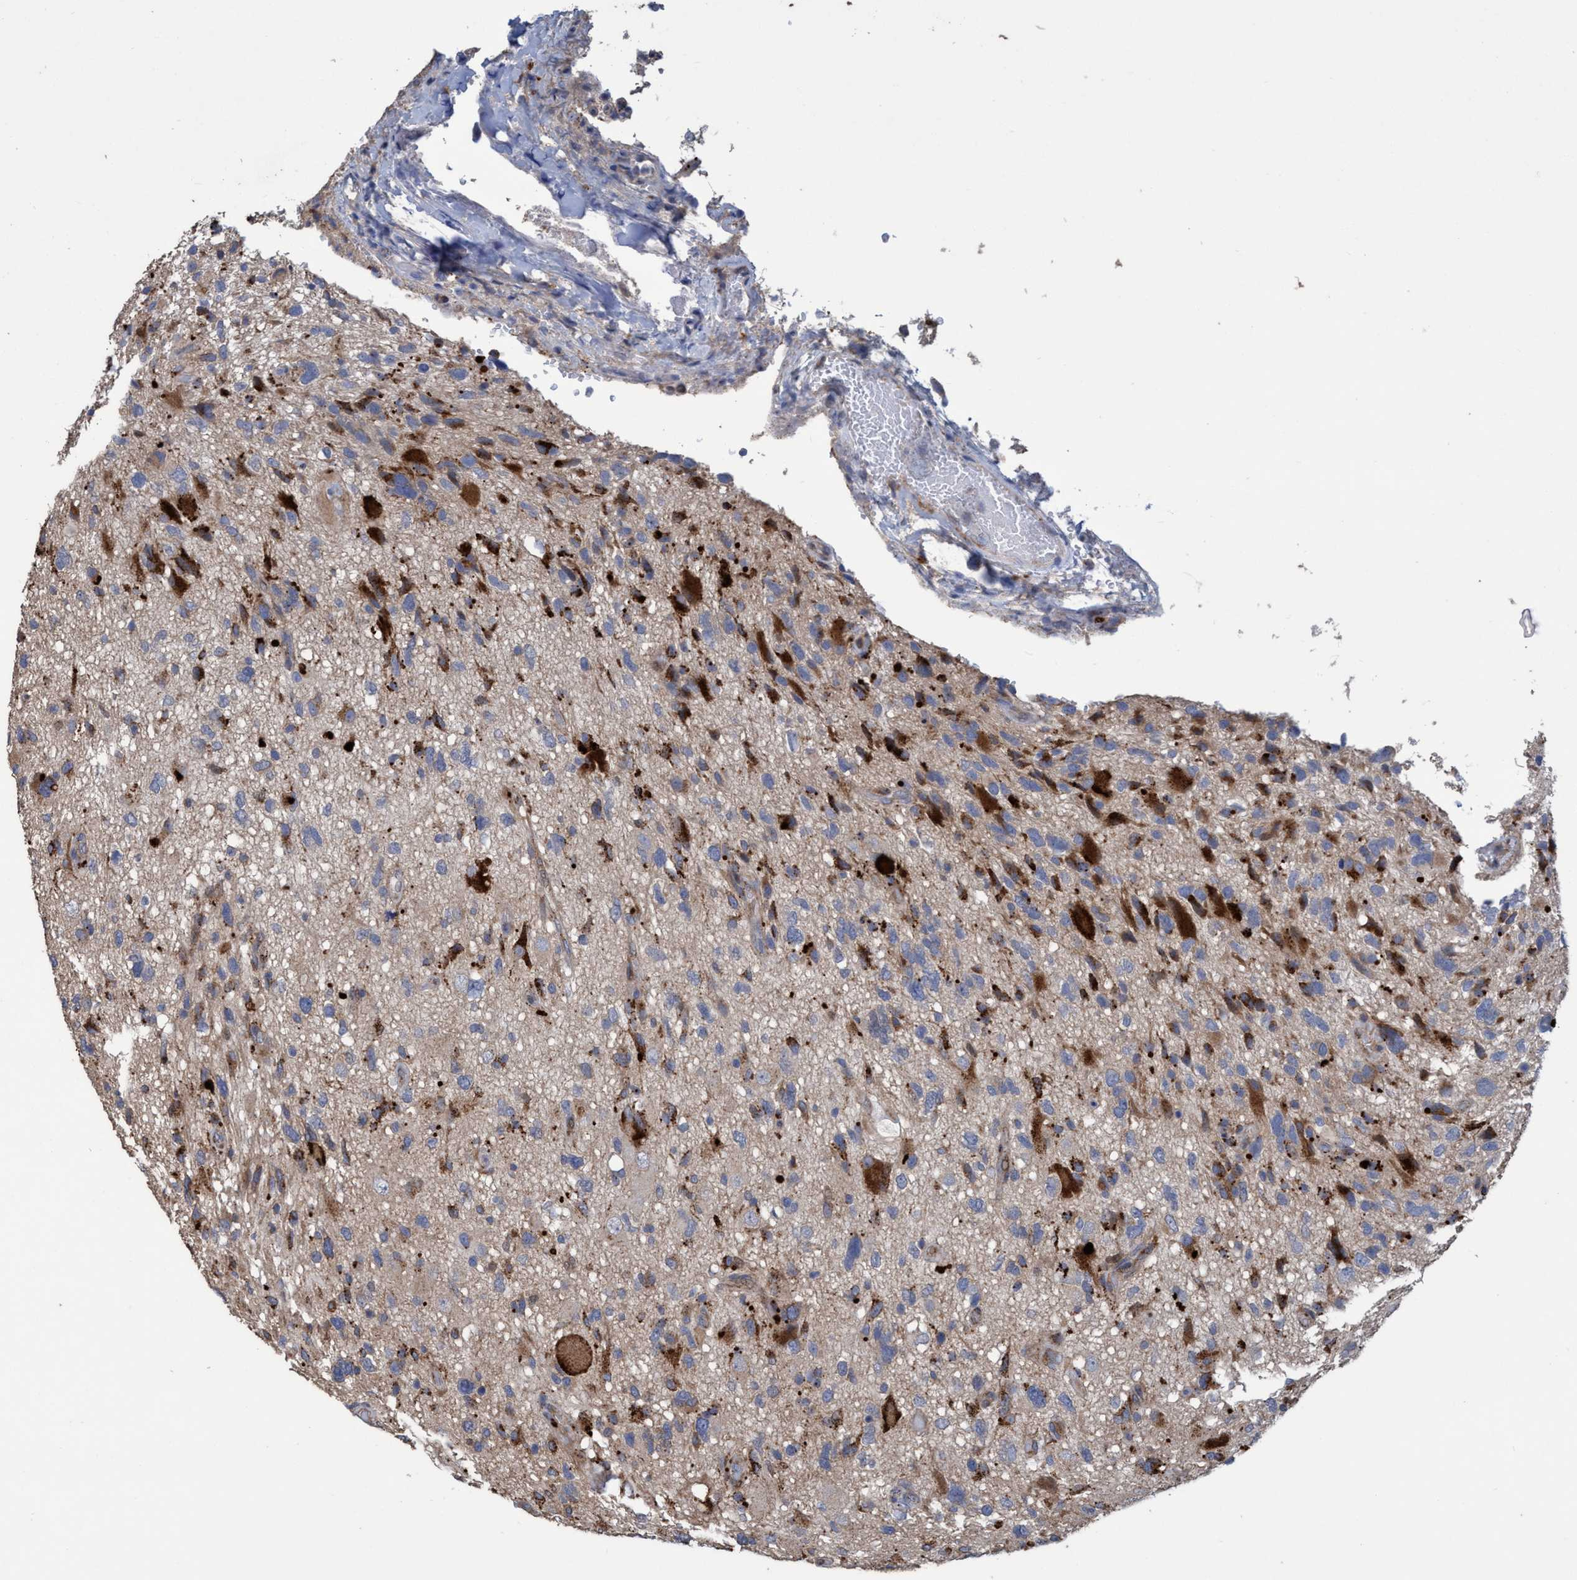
{"staining": {"intensity": "moderate", "quantity": "25%-75%", "location": "cytoplasmic/membranous"}, "tissue": "glioma", "cell_type": "Tumor cells", "image_type": "cancer", "snomed": [{"axis": "morphology", "description": "Glioma, malignant, High grade"}, {"axis": "topography", "description": "Brain"}], "caption": "Immunohistochemistry (IHC) (DAB) staining of human malignant glioma (high-grade) shows moderate cytoplasmic/membranous protein expression in about 25%-75% of tumor cells.", "gene": "BBS9", "patient": {"sex": "male", "age": 33}}